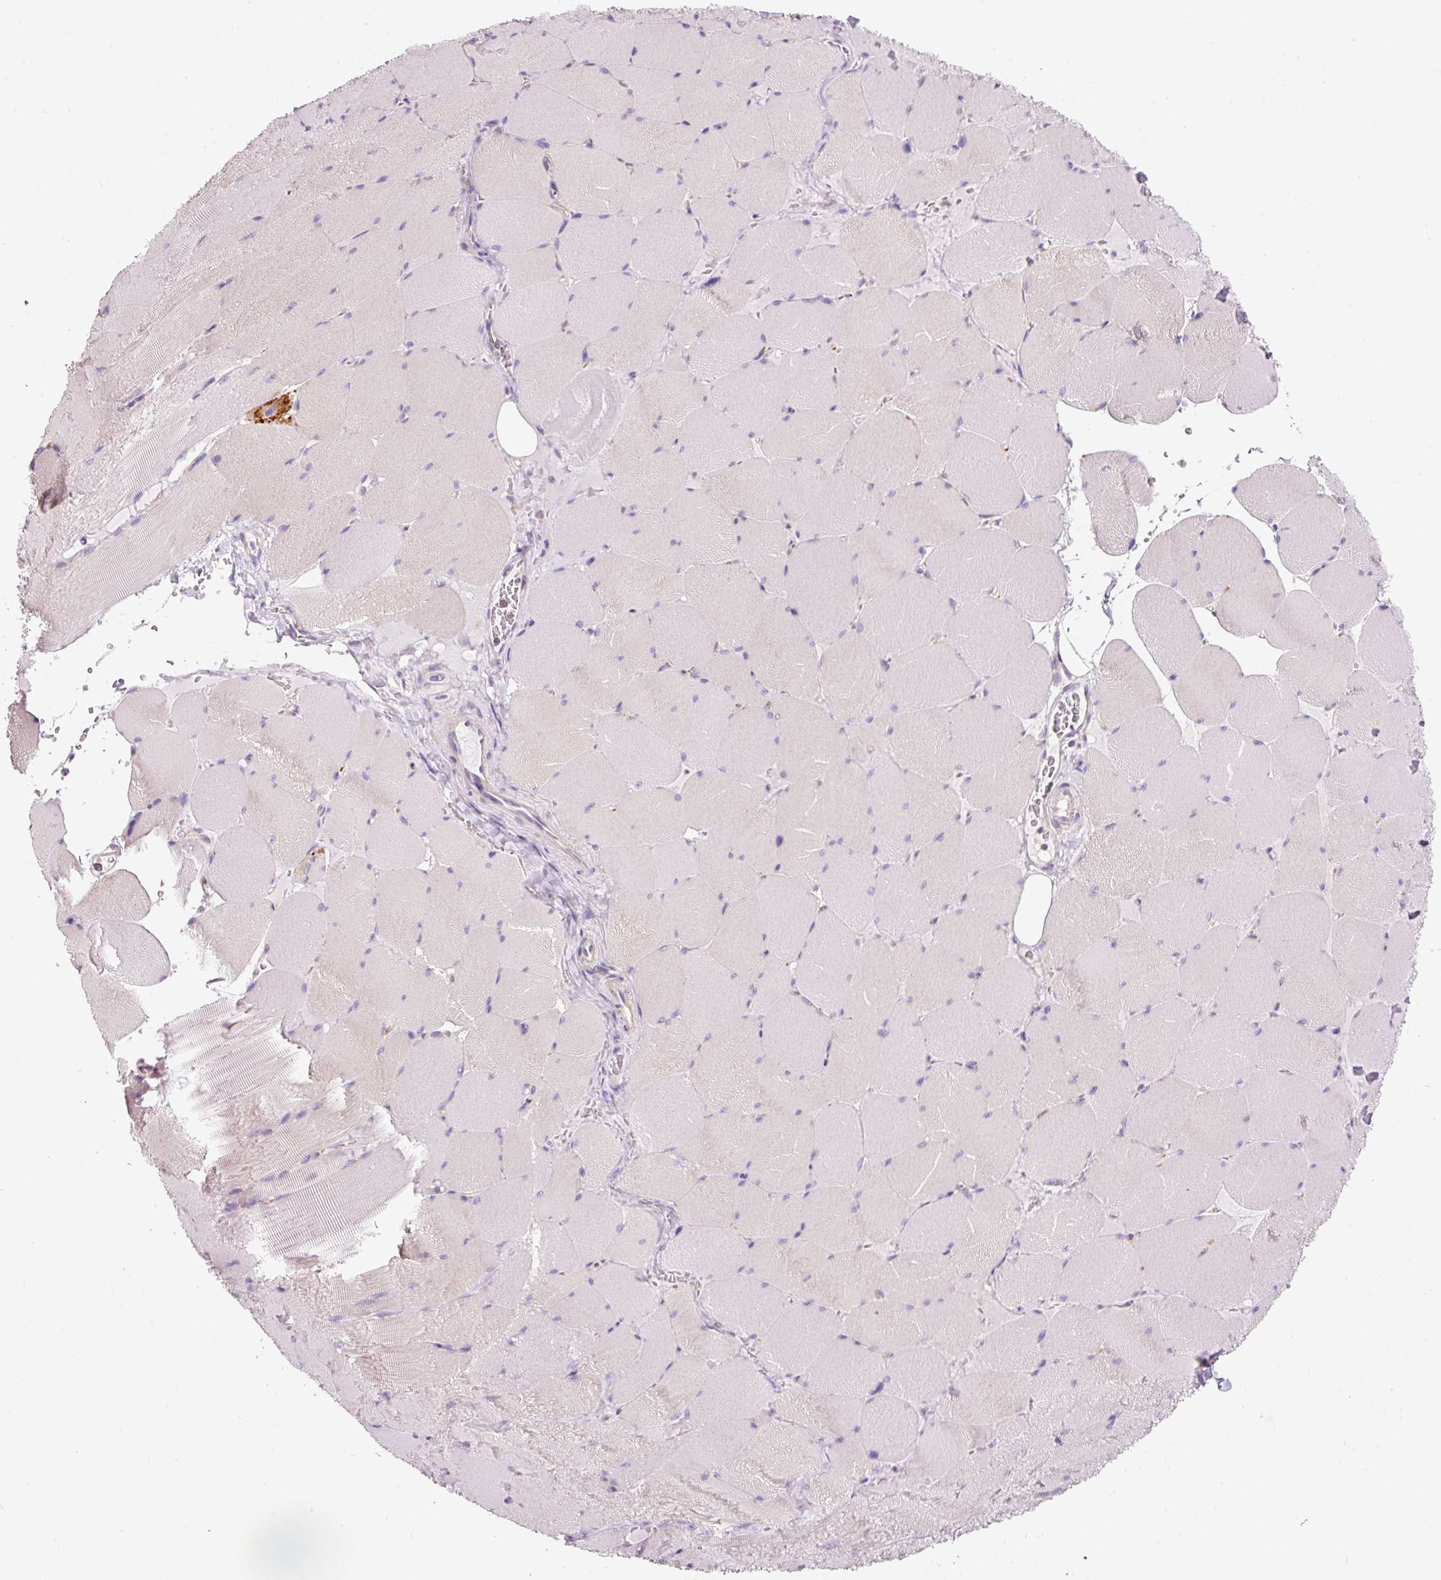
{"staining": {"intensity": "negative", "quantity": "none", "location": "none"}, "tissue": "skeletal muscle", "cell_type": "Myocytes", "image_type": "normal", "snomed": [{"axis": "morphology", "description": "Normal tissue, NOS"}, {"axis": "topography", "description": "Skeletal muscle"}, {"axis": "topography", "description": "Head-Neck"}], "caption": "IHC of normal skeletal muscle shows no positivity in myocytes. Nuclei are stained in blue.", "gene": "DOK6", "patient": {"sex": "male", "age": 66}}